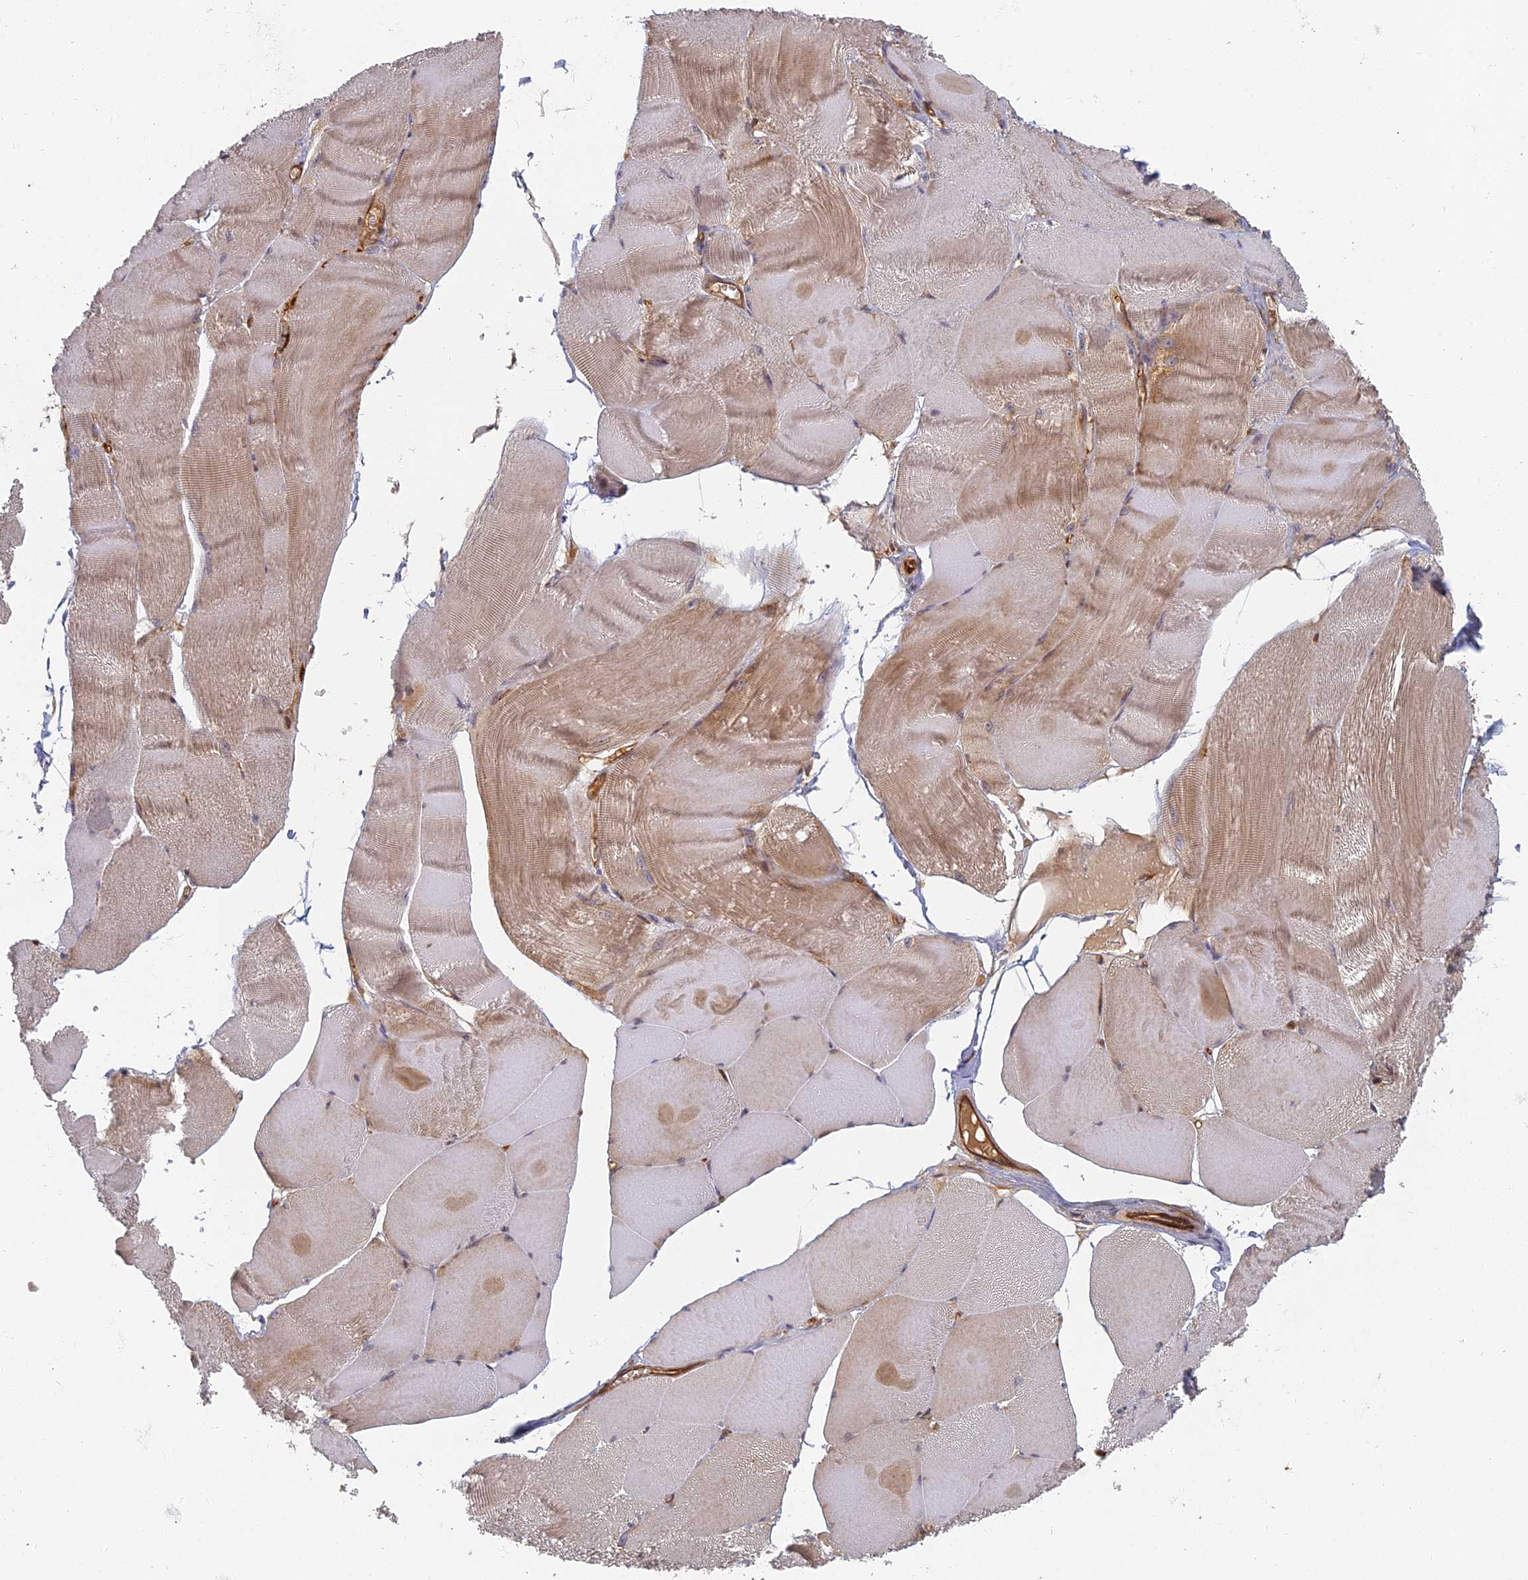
{"staining": {"intensity": "moderate", "quantity": "25%-75%", "location": "cytoplasmic/membranous,nuclear"}, "tissue": "skeletal muscle", "cell_type": "Myocytes", "image_type": "normal", "snomed": [{"axis": "morphology", "description": "Normal tissue, NOS"}, {"axis": "morphology", "description": "Basal cell carcinoma"}, {"axis": "topography", "description": "Skeletal muscle"}], "caption": "IHC of unremarkable human skeletal muscle exhibits medium levels of moderate cytoplasmic/membranous,nuclear staining in approximately 25%-75% of myocytes.", "gene": "INO80D", "patient": {"sex": "female", "age": 64}}